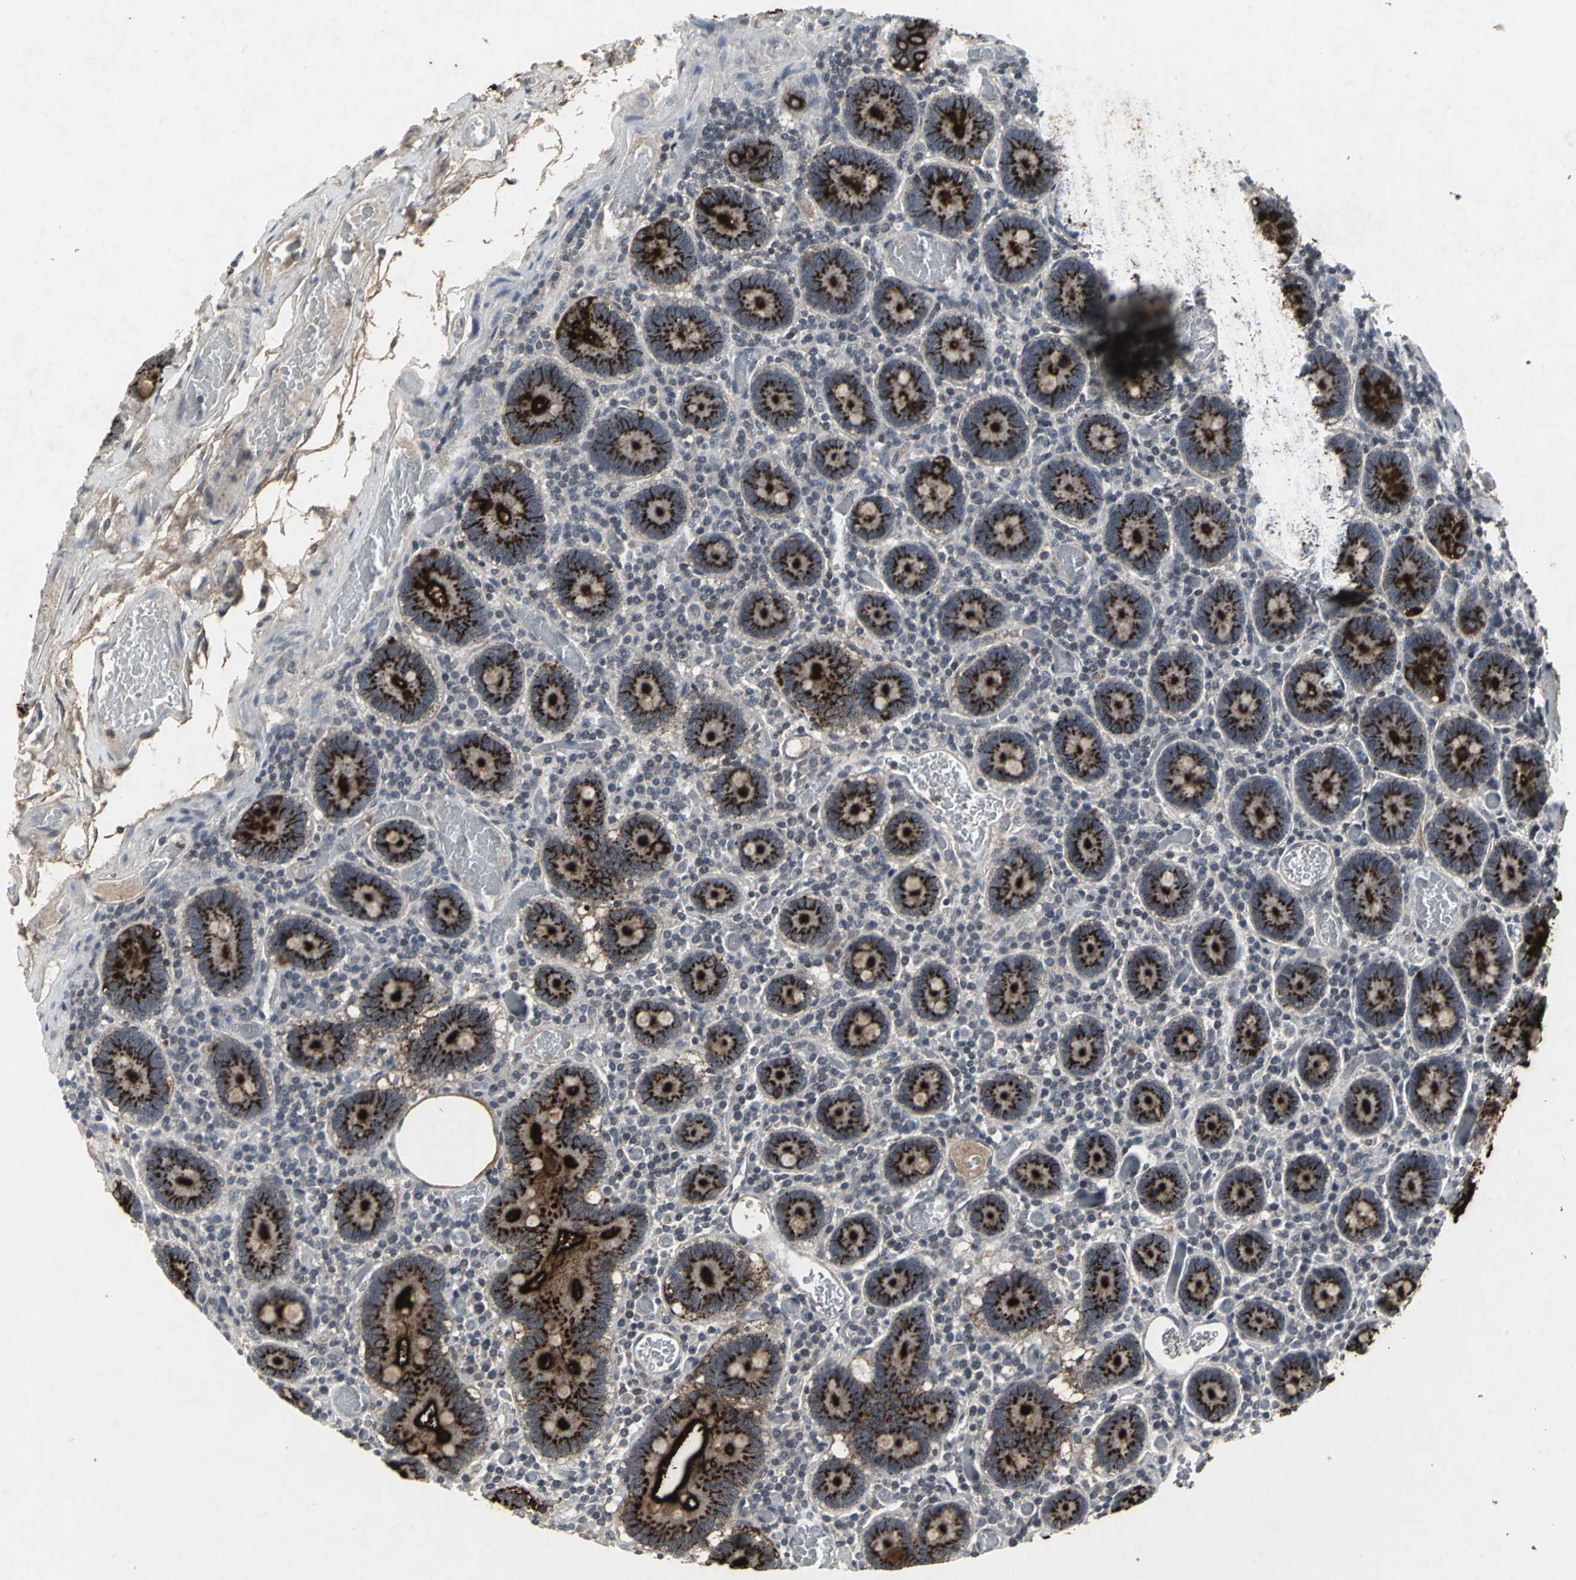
{"staining": {"intensity": "strong", "quantity": ">75%", "location": "cytoplasmic/membranous"}, "tissue": "duodenum", "cell_type": "Glandular cells", "image_type": "normal", "snomed": [{"axis": "morphology", "description": "Normal tissue, NOS"}, {"axis": "topography", "description": "Duodenum"}], "caption": "Immunohistochemical staining of unremarkable human duodenum displays high levels of strong cytoplasmic/membranous expression in approximately >75% of glandular cells.", "gene": "BMP4", "patient": {"sex": "female", "age": 53}}